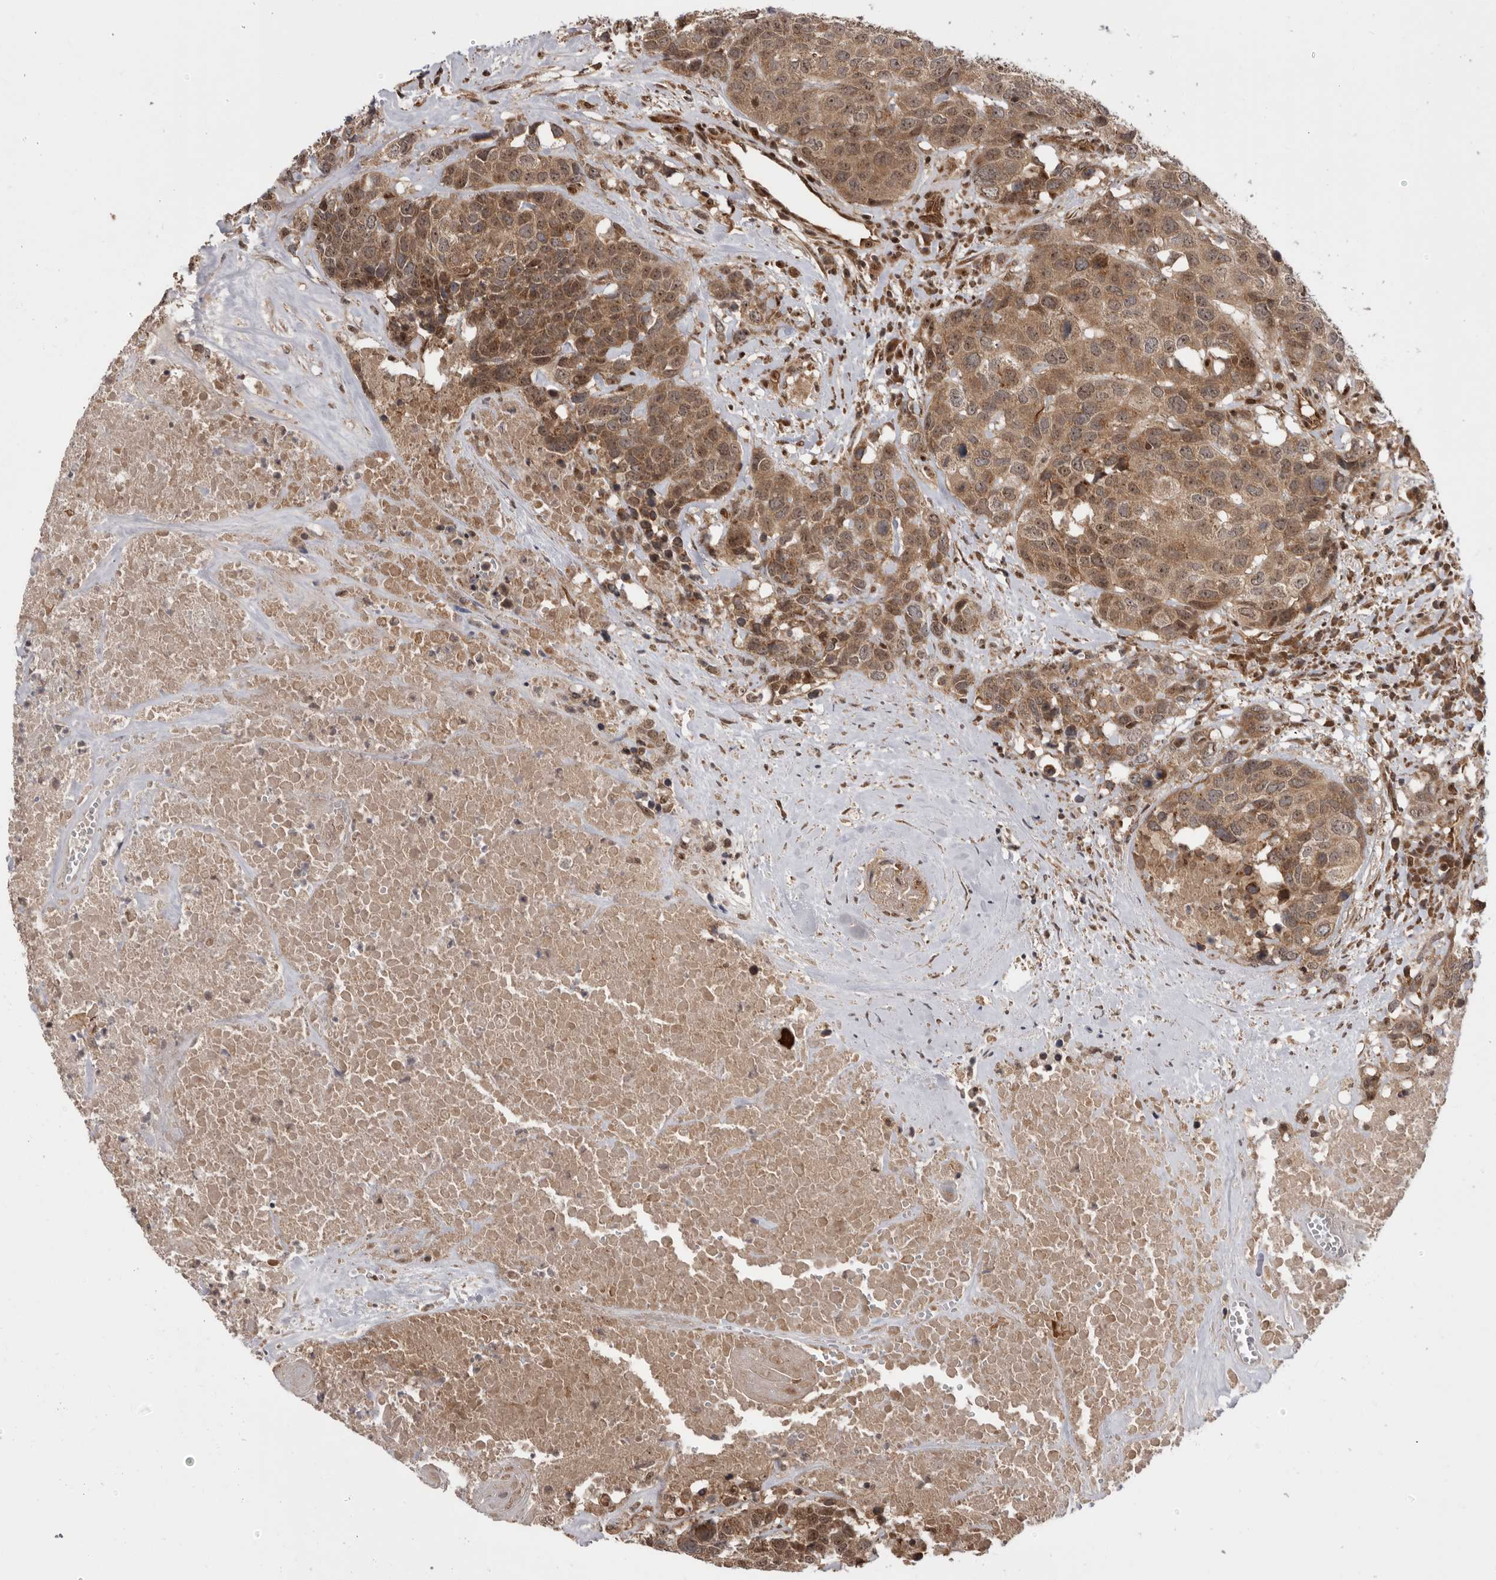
{"staining": {"intensity": "moderate", "quantity": ">75%", "location": "cytoplasmic/membranous,nuclear"}, "tissue": "head and neck cancer", "cell_type": "Tumor cells", "image_type": "cancer", "snomed": [{"axis": "morphology", "description": "Squamous cell carcinoma, NOS"}, {"axis": "topography", "description": "Head-Neck"}], "caption": "There is medium levels of moderate cytoplasmic/membranous and nuclear staining in tumor cells of head and neck squamous cell carcinoma, as demonstrated by immunohistochemical staining (brown color).", "gene": "DHDDS", "patient": {"sex": "male", "age": 66}}